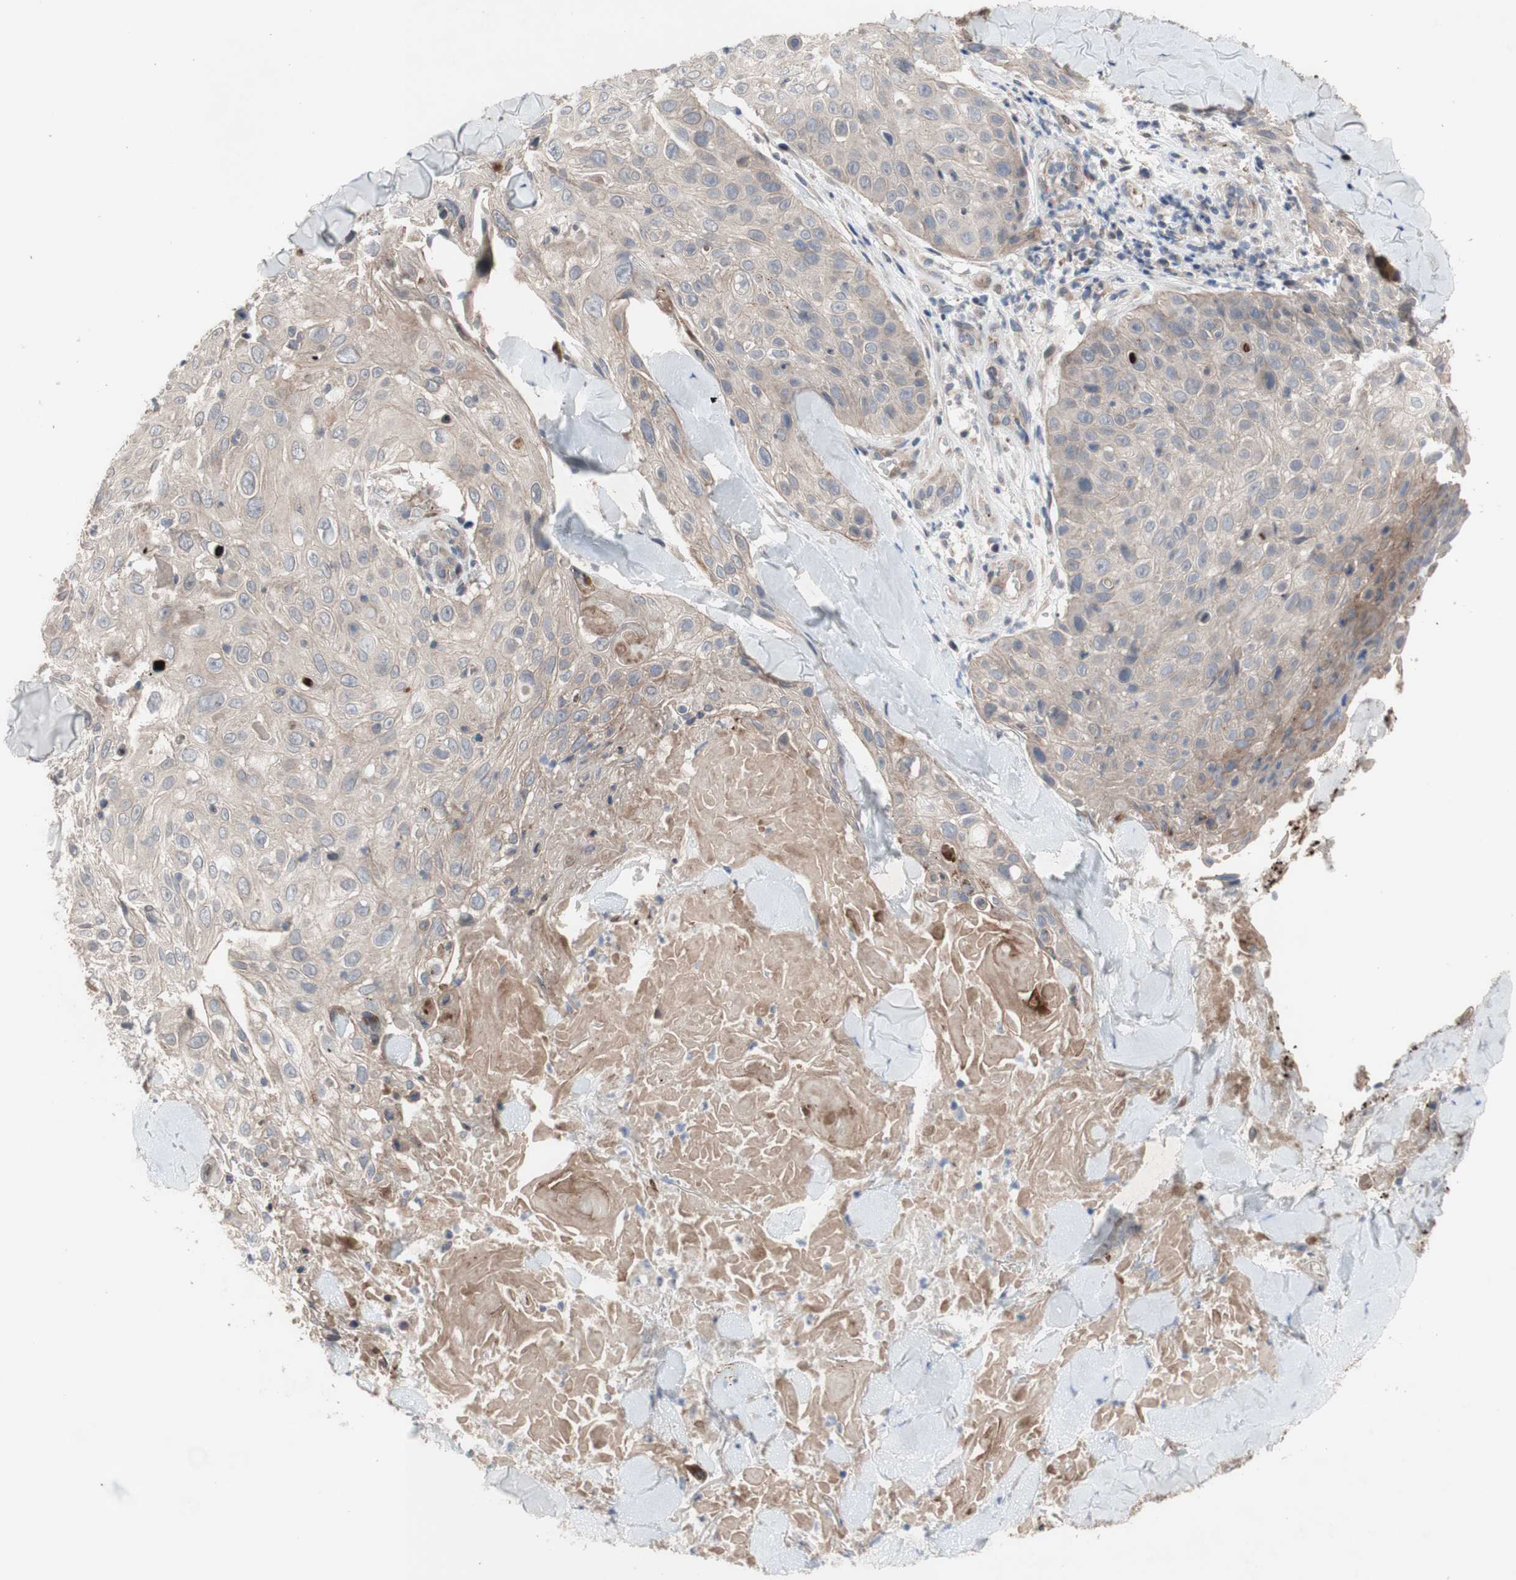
{"staining": {"intensity": "weak", "quantity": ">75%", "location": "cytoplasmic/membranous"}, "tissue": "skin cancer", "cell_type": "Tumor cells", "image_type": "cancer", "snomed": [{"axis": "morphology", "description": "Squamous cell carcinoma, NOS"}, {"axis": "topography", "description": "Skin"}], "caption": "Protein staining displays weak cytoplasmic/membranous staining in approximately >75% of tumor cells in squamous cell carcinoma (skin).", "gene": "OAZ1", "patient": {"sex": "male", "age": 86}}